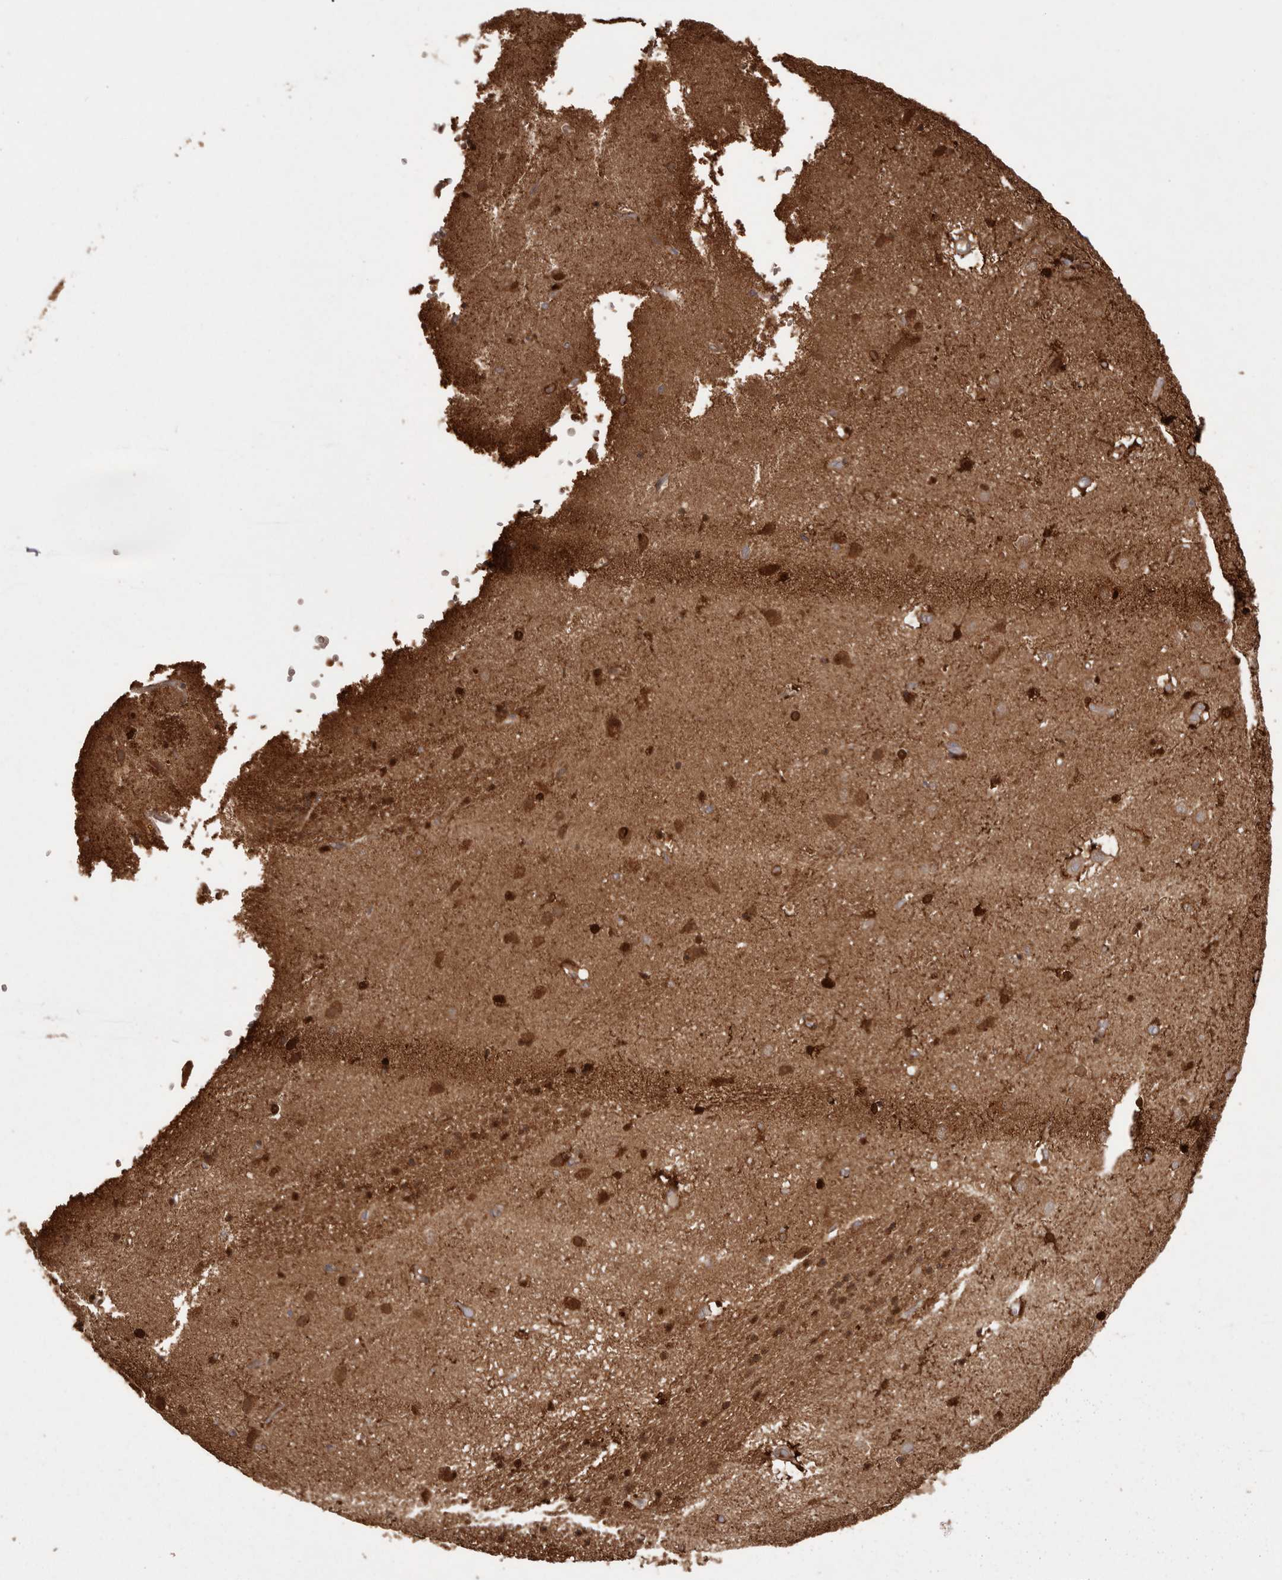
{"staining": {"intensity": "strong", "quantity": ">75%", "location": "cytoplasmic/membranous,nuclear"}, "tissue": "caudate", "cell_type": "Glial cells", "image_type": "normal", "snomed": [{"axis": "morphology", "description": "Normal tissue, NOS"}, {"axis": "topography", "description": "Lateral ventricle wall"}], "caption": "Immunohistochemistry staining of unremarkable caudate, which exhibits high levels of strong cytoplasmic/membranous,nuclear expression in about >75% of glial cells indicating strong cytoplasmic/membranous,nuclear protein staining. The staining was performed using DAB (brown) for protein detection and nuclei were counterstained in hematoxylin (blue).", "gene": "GFOD1", "patient": {"sex": "male", "age": 70}}